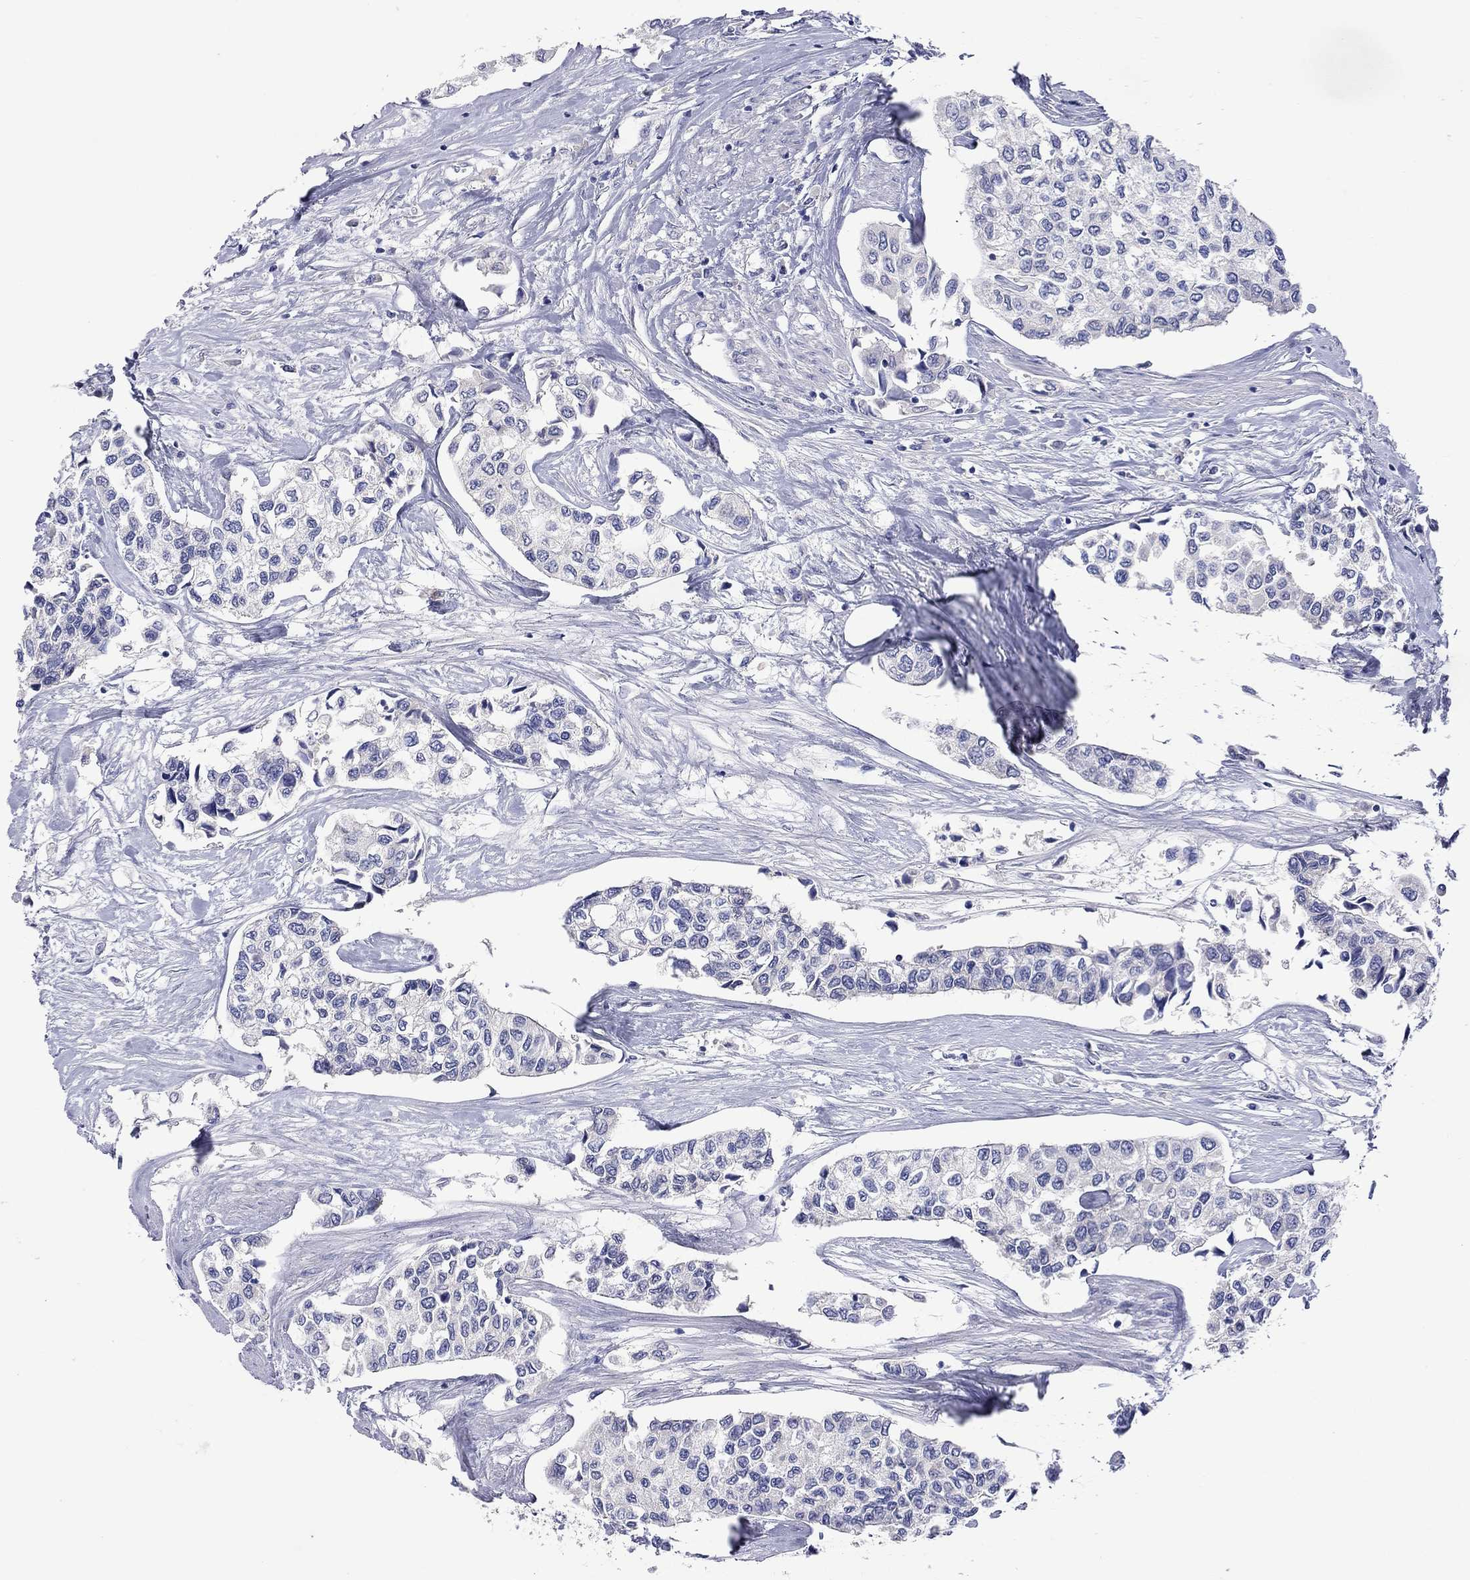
{"staining": {"intensity": "negative", "quantity": "none", "location": "none"}, "tissue": "urothelial cancer", "cell_type": "Tumor cells", "image_type": "cancer", "snomed": [{"axis": "morphology", "description": "Urothelial carcinoma, High grade"}, {"axis": "topography", "description": "Urinary bladder"}], "caption": "Urothelial cancer stained for a protein using immunohistochemistry reveals no staining tumor cells.", "gene": "LRFN4", "patient": {"sex": "male", "age": 73}}